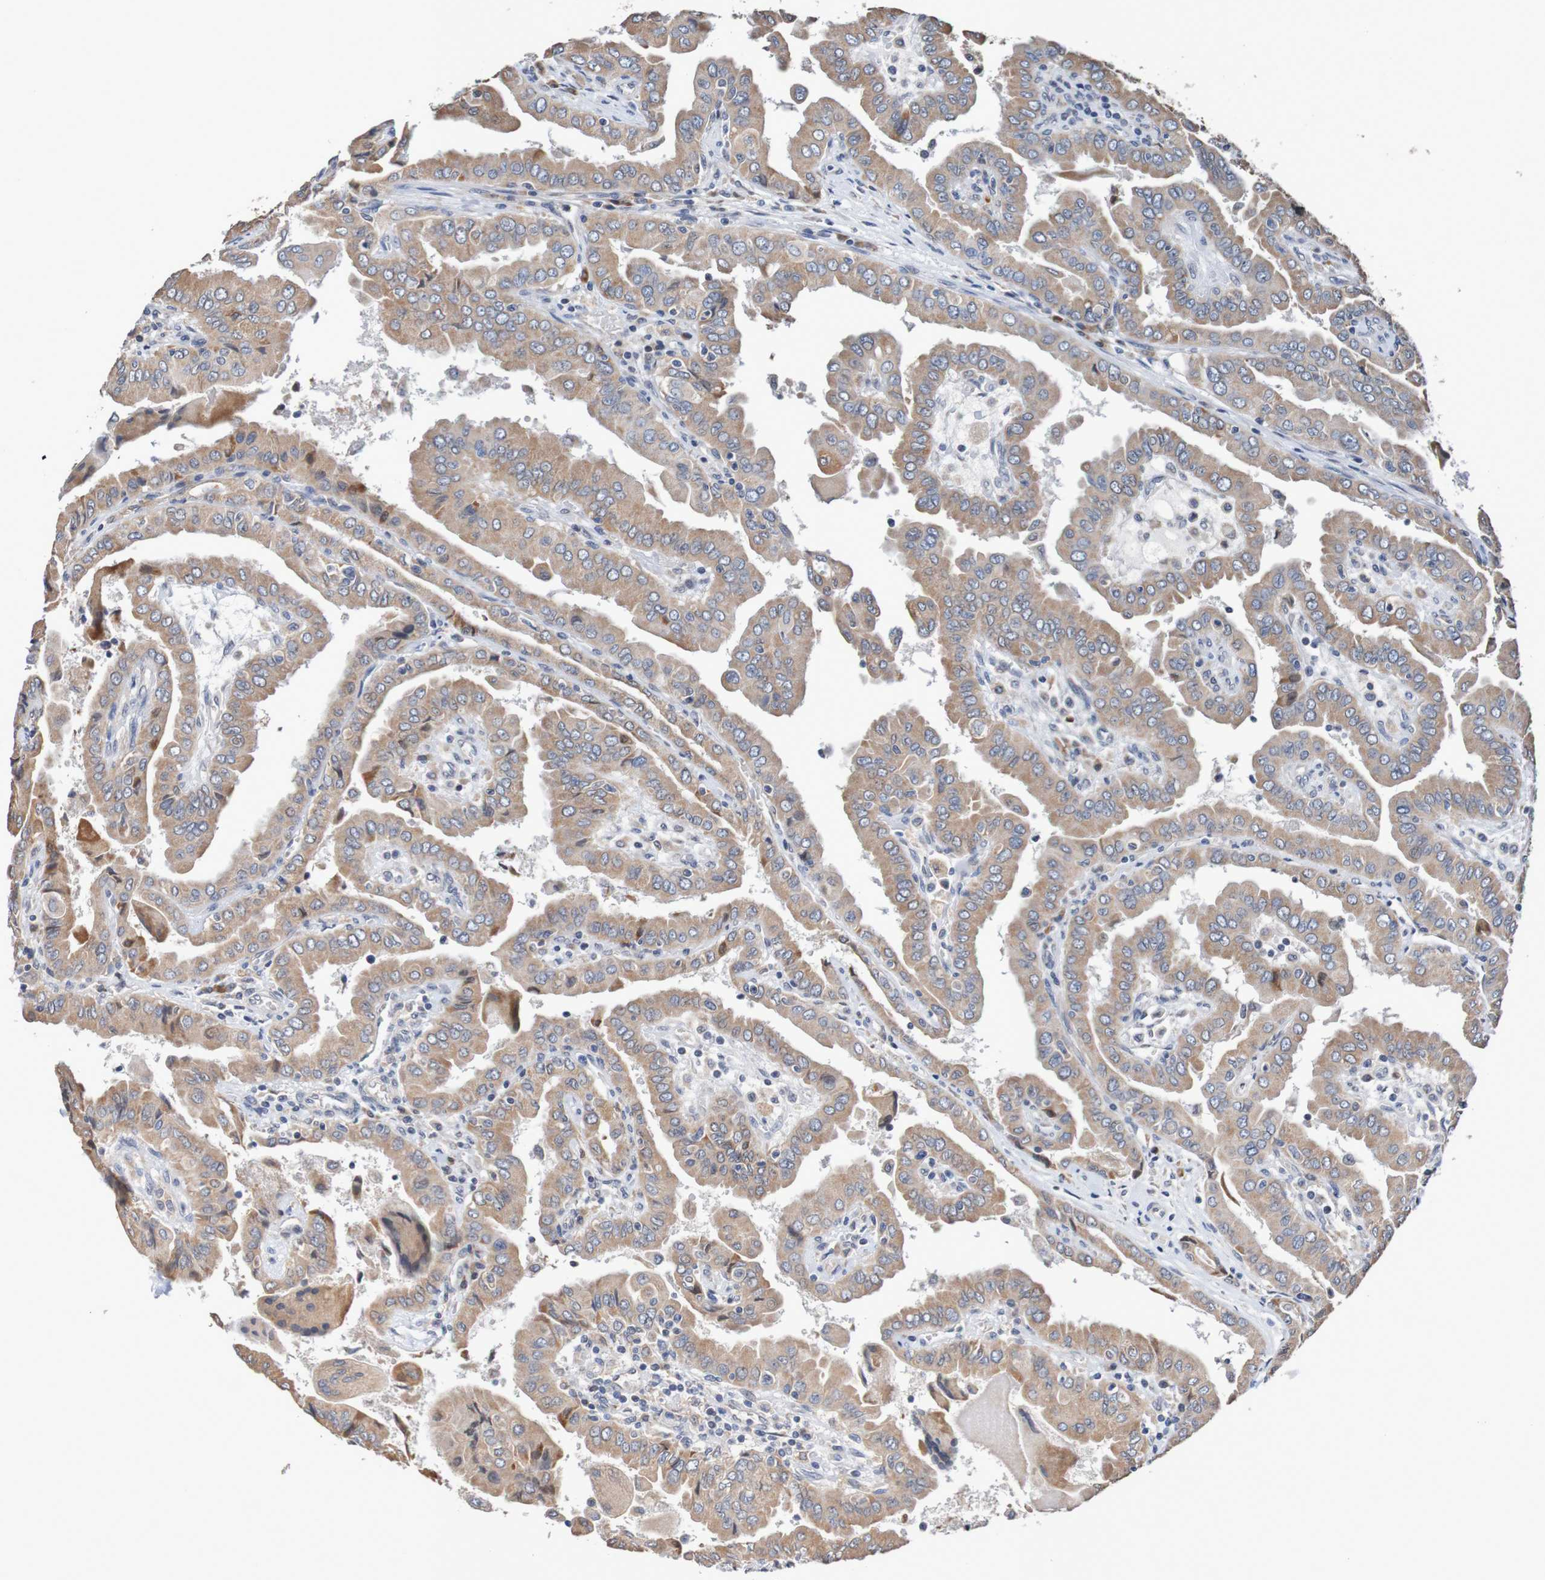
{"staining": {"intensity": "moderate", "quantity": ">75%", "location": "cytoplasmic/membranous"}, "tissue": "thyroid cancer", "cell_type": "Tumor cells", "image_type": "cancer", "snomed": [{"axis": "morphology", "description": "Papillary adenocarcinoma, NOS"}, {"axis": "topography", "description": "Thyroid gland"}], "caption": "Approximately >75% of tumor cells in thyroid cancer exhibit moderate cytoplasmic/membranous protein positivity as visualized by brown immunohistochemical staining.", "gene": "FIBP", "patient": {"sex": "male", "age": 33}}